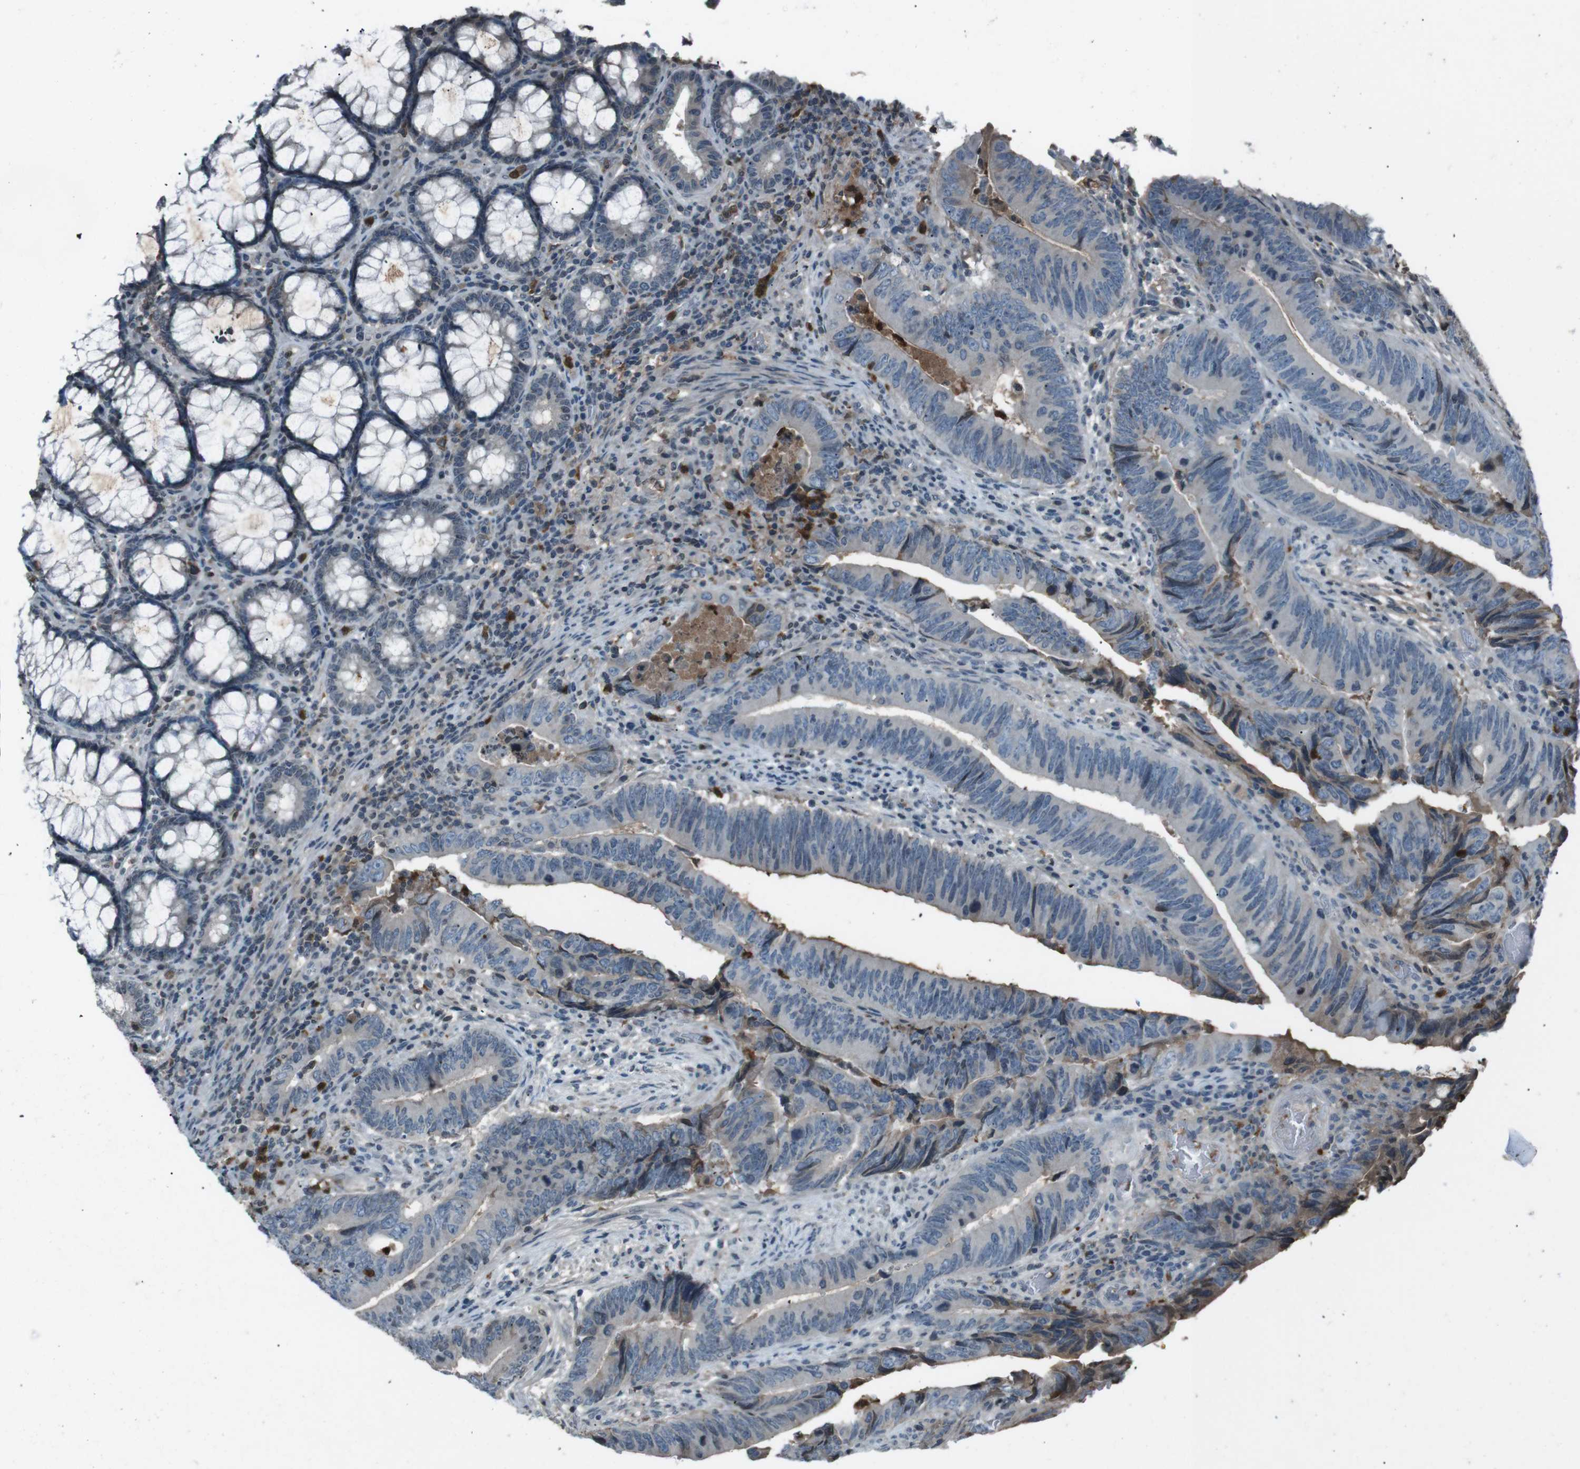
{"staining": {"intensity": "negative", "quantity": "none", "location": "none"}, "tissue": "colorectal cancer", "cell_type": "Tumor cells", "image_type": "cancer", "snomed": [{"axis": "morphology", "description": "Normal tissue, NOS"}, {"axis": "morphology", "description": "Adenocarcinoma, NOS"}, {"axis": "topography", "description": "Colon"}], "caption": "IHC of adenocarcinoma (colorectal) reveals no expression in tumor cells.", "gene": "UGT1A6", "patient": {"sex": "male", "age": 56}}